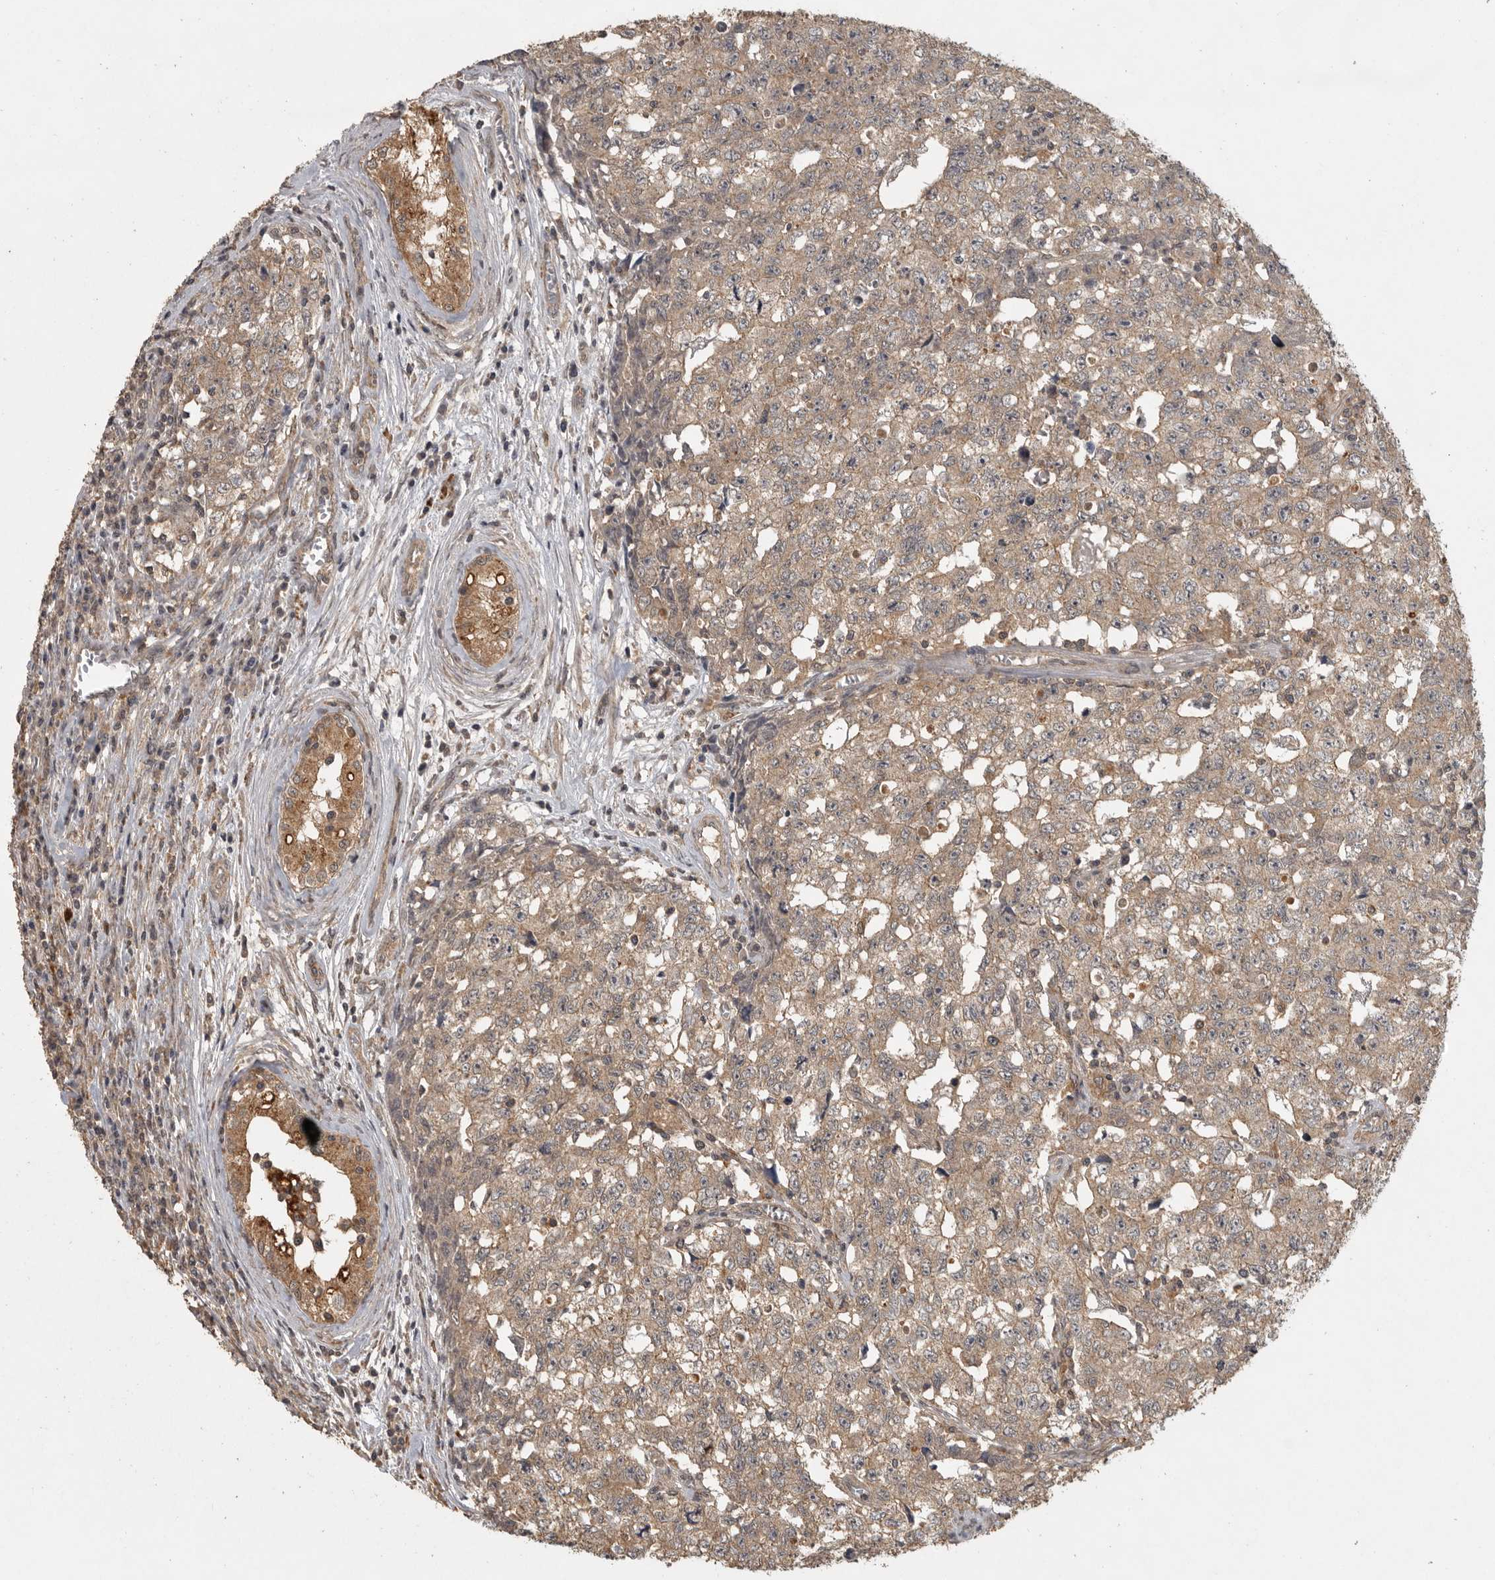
{"staining": {"intensity": "weak", "quantity": ">75%", "location": "cytoplasmic/membranous"}, "tissue": "testis cancer", "cell_type": "Tumor cells", "image_type": "cancer", "snomed": [{"axis": "morphology", "description": "Carcinoma, Embryonal, NOS"}, {"axis": "topography", "description": "Testis"}], "caption": "Immunohistochemistry (IHC) micrograph of neoplastic tissue: testis cancer (embryonal carcinoma) stained using IHC reveals low levels of weak protein expression localized specifically in the cytoplasmic/membranous of tumor cells, appearing as a cytoplasmic/membranous brown color.", "gene": "ADAMTS4", "patient": {"sex": "male", "age": 28}}